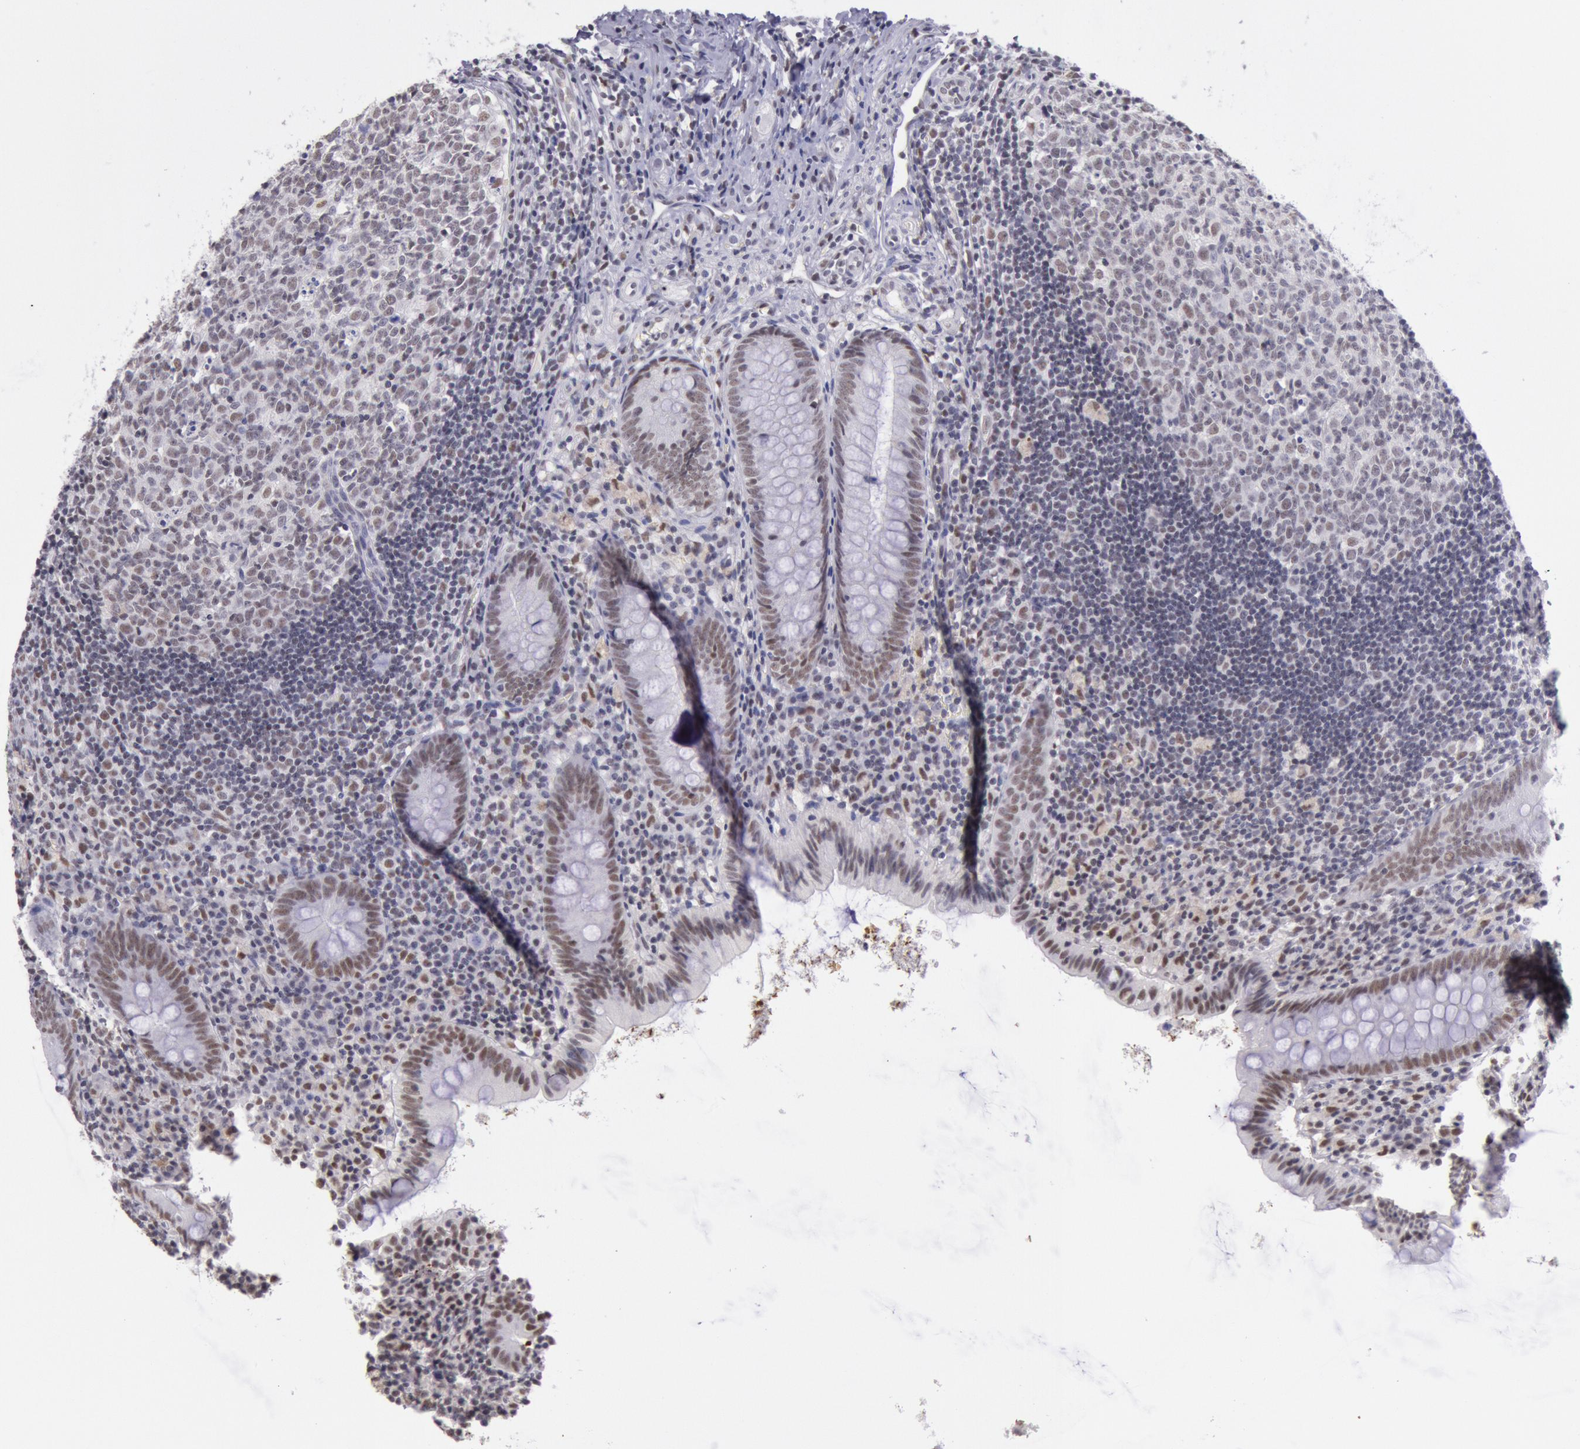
{"staining": {"intensity": "weak", "quantity": ">75%", "location": "nuclear"}, "tissue": "appendix", "cell_type": "Glandular cells", "image_type": "normal", "snomed": [{"axis": "morphology", "description": "Normal tissue, NOS"}, {"axis": "topography", "description": "Appendix"}], "caption": "Human appendix stained with a protein marker reveals weak staining in glandular cells.", "gene": "TASL", "patient": {"sex": "female", "age": 9}}